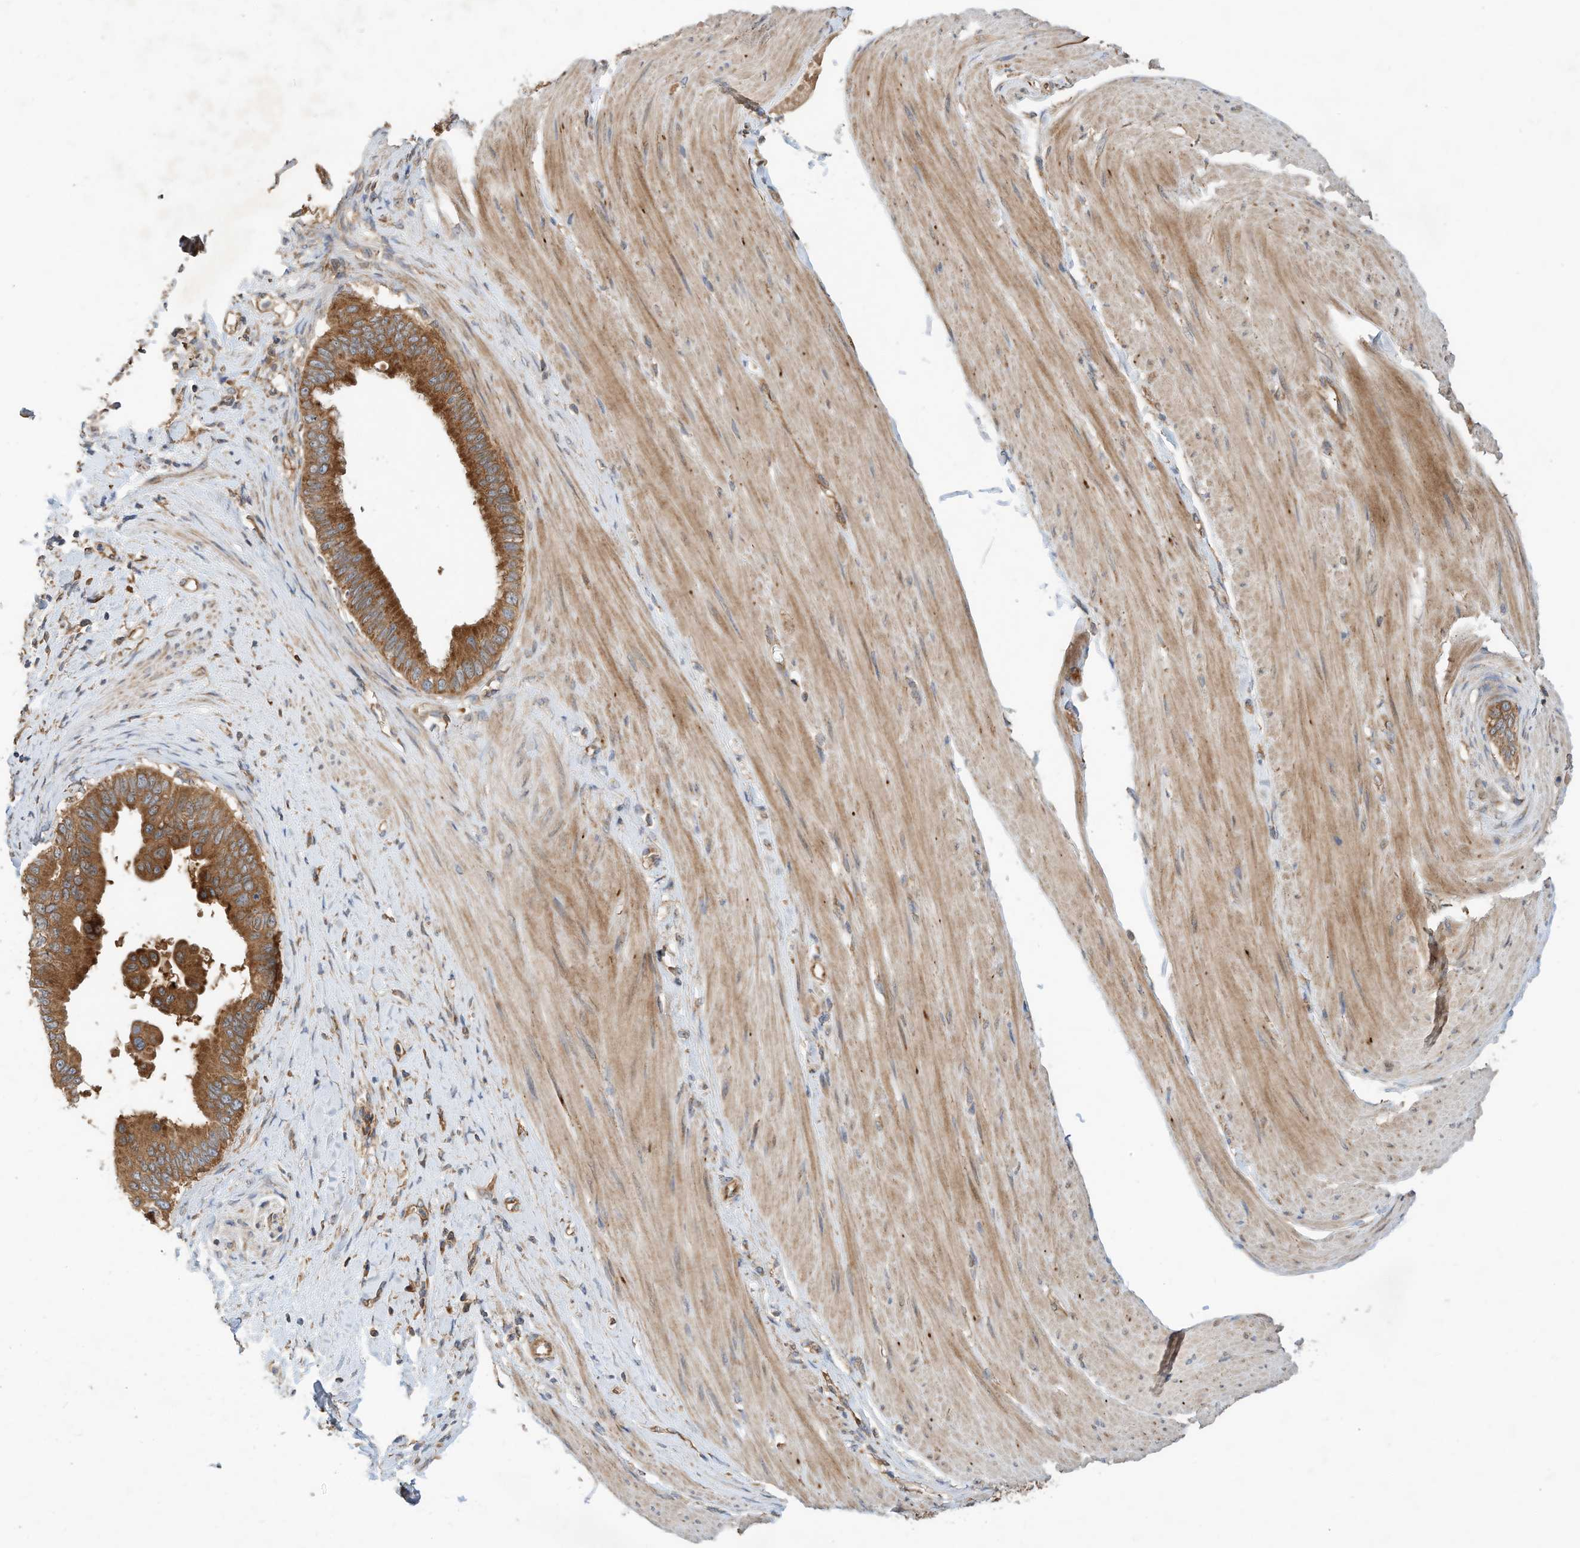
{"staining": {"intensity": "strong", "quantity": ">75%", "location": "cytoplasmic/membranous"}, "tissue": "pancreatic cancer", "cell_type": "Tumor cells", "image_type": "cancer", "snomed": [{"axis": "morphology", "description": "Adenocarcinoma, NOS"}, {"axis": "topography", "description": "Pancreas"}], "caption": "Pancreatic cancer (adenocarcinoma) stained with a protein marker shows strong staining in tumor cells.", "gene": "CPAMD8", "patient": {"sex": "female", "age": 56}}